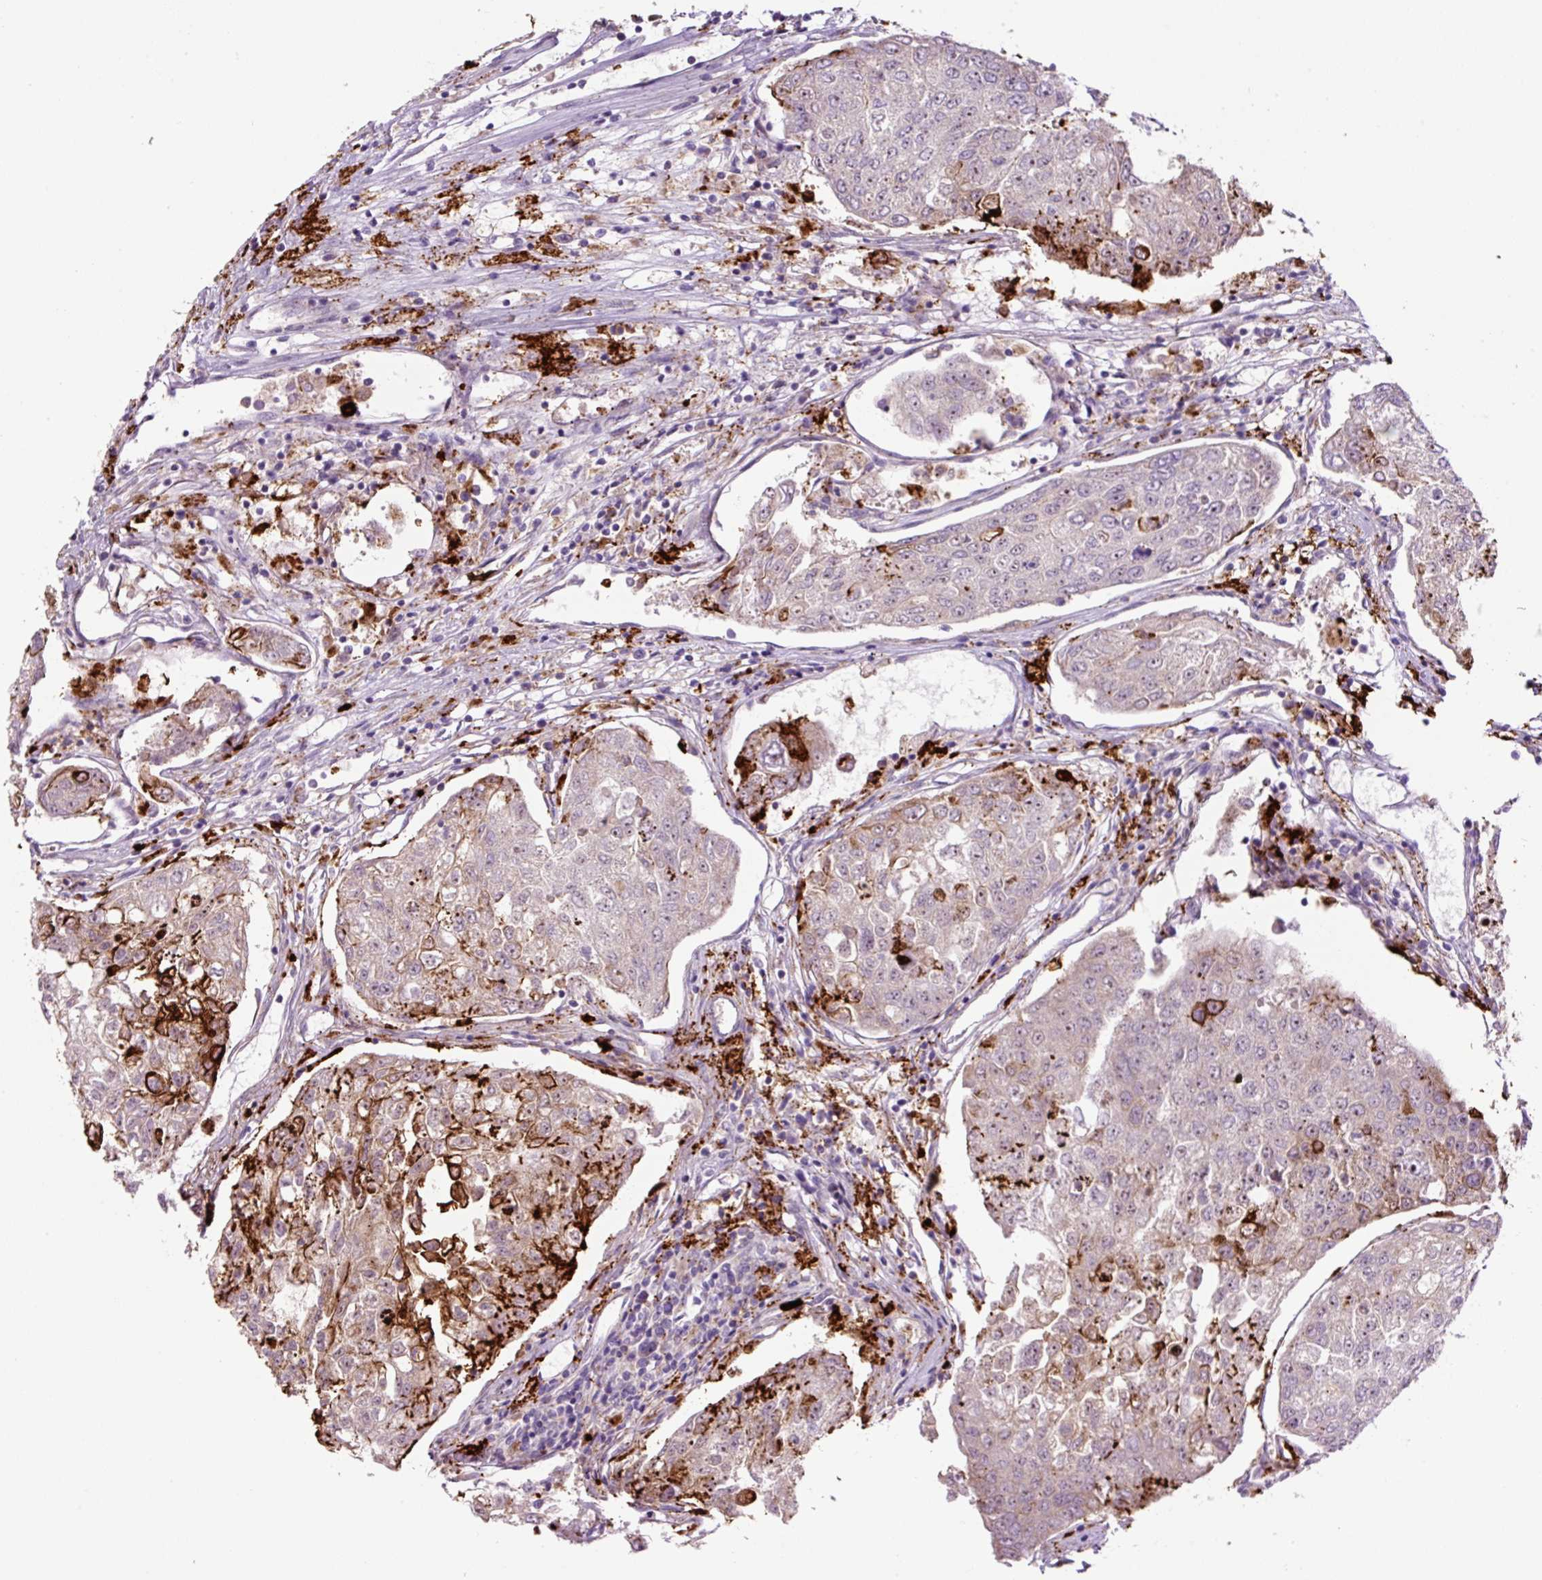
{"staining": {"intensity": "strong", "quantity": "<25%", "location": "cytoplasmic/membranous"}, "tissue": "urothelial cancer", "cell_type": "Tumor cells", "image_type": "cancer", "snomed": [{"axis": "morphology", "description": "Urothelial carcinoma, High grade"}, {"axis": "topography", "description": "Lymph node"}, {"axis": "topography", "description": "Urinary bladder"}], "caption": "Strong cytoplasmic/membranous protein expression is identified in about <25% of tumor cells in urothelial cancer. Nuclei are stained in blue.", "gene": "OGDHL", "patient": {"sex": "male", "age": 51}}